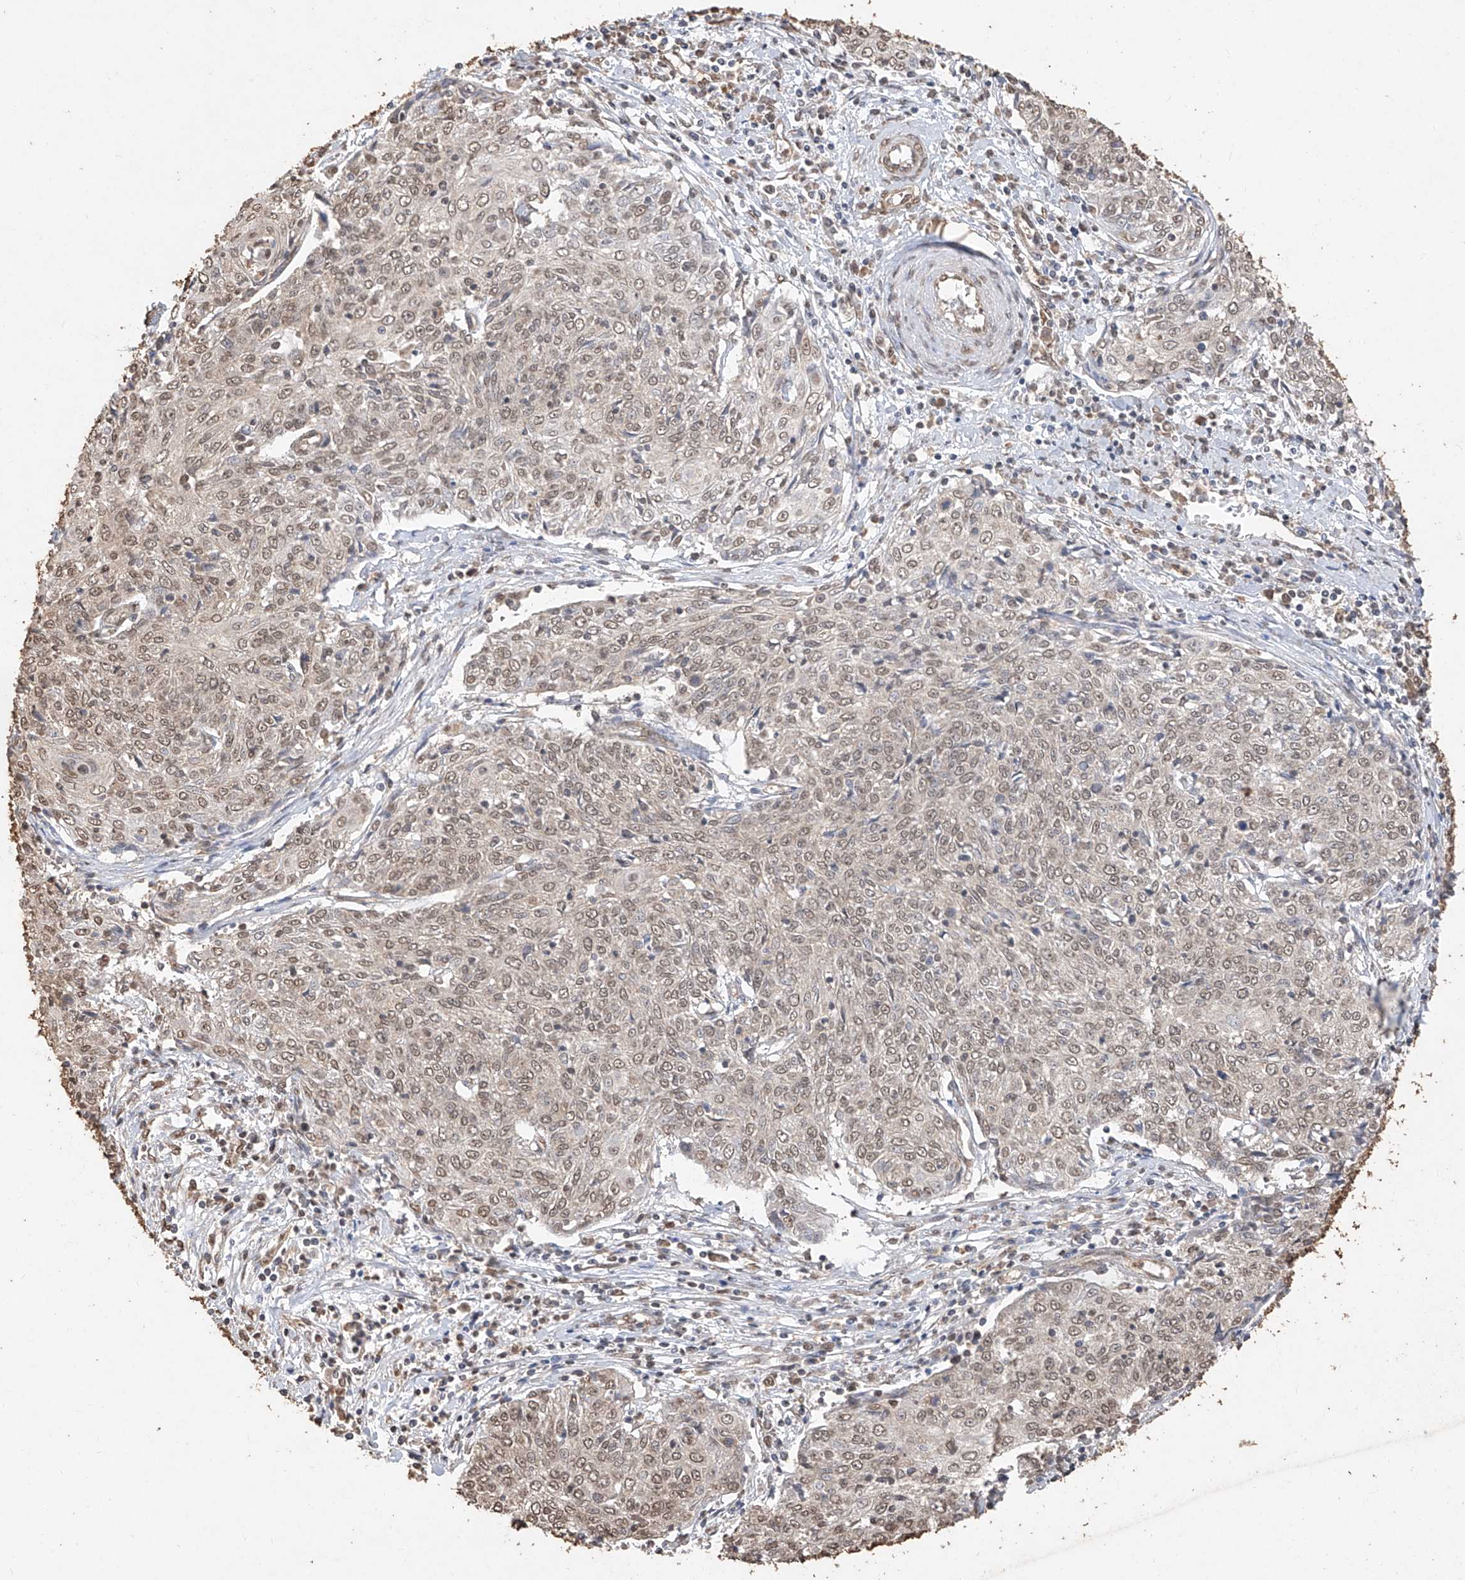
{"staining": {"intensity": "moderate", "quantity": ">75%", "location": "nuclear"}, "tissue": "cervical cancer", "cell_type": "Tumor cells", "image_type": "cancer", "snomed": [{"axis": "morphology", "description": "Squamous cell carcinoma, NOS"}, {"axis": "topography", "description": "Cervix"}], "caption": "Brown immunohistochemical staining in human cervical cancer displays moderate nuclear positivity in approximately >75% of tumor cells. (Brightfield microscopy of DAB IHC at high magnification).", "gene": "ELOVL1", "patient": {"sex": "female", "age": 48}}